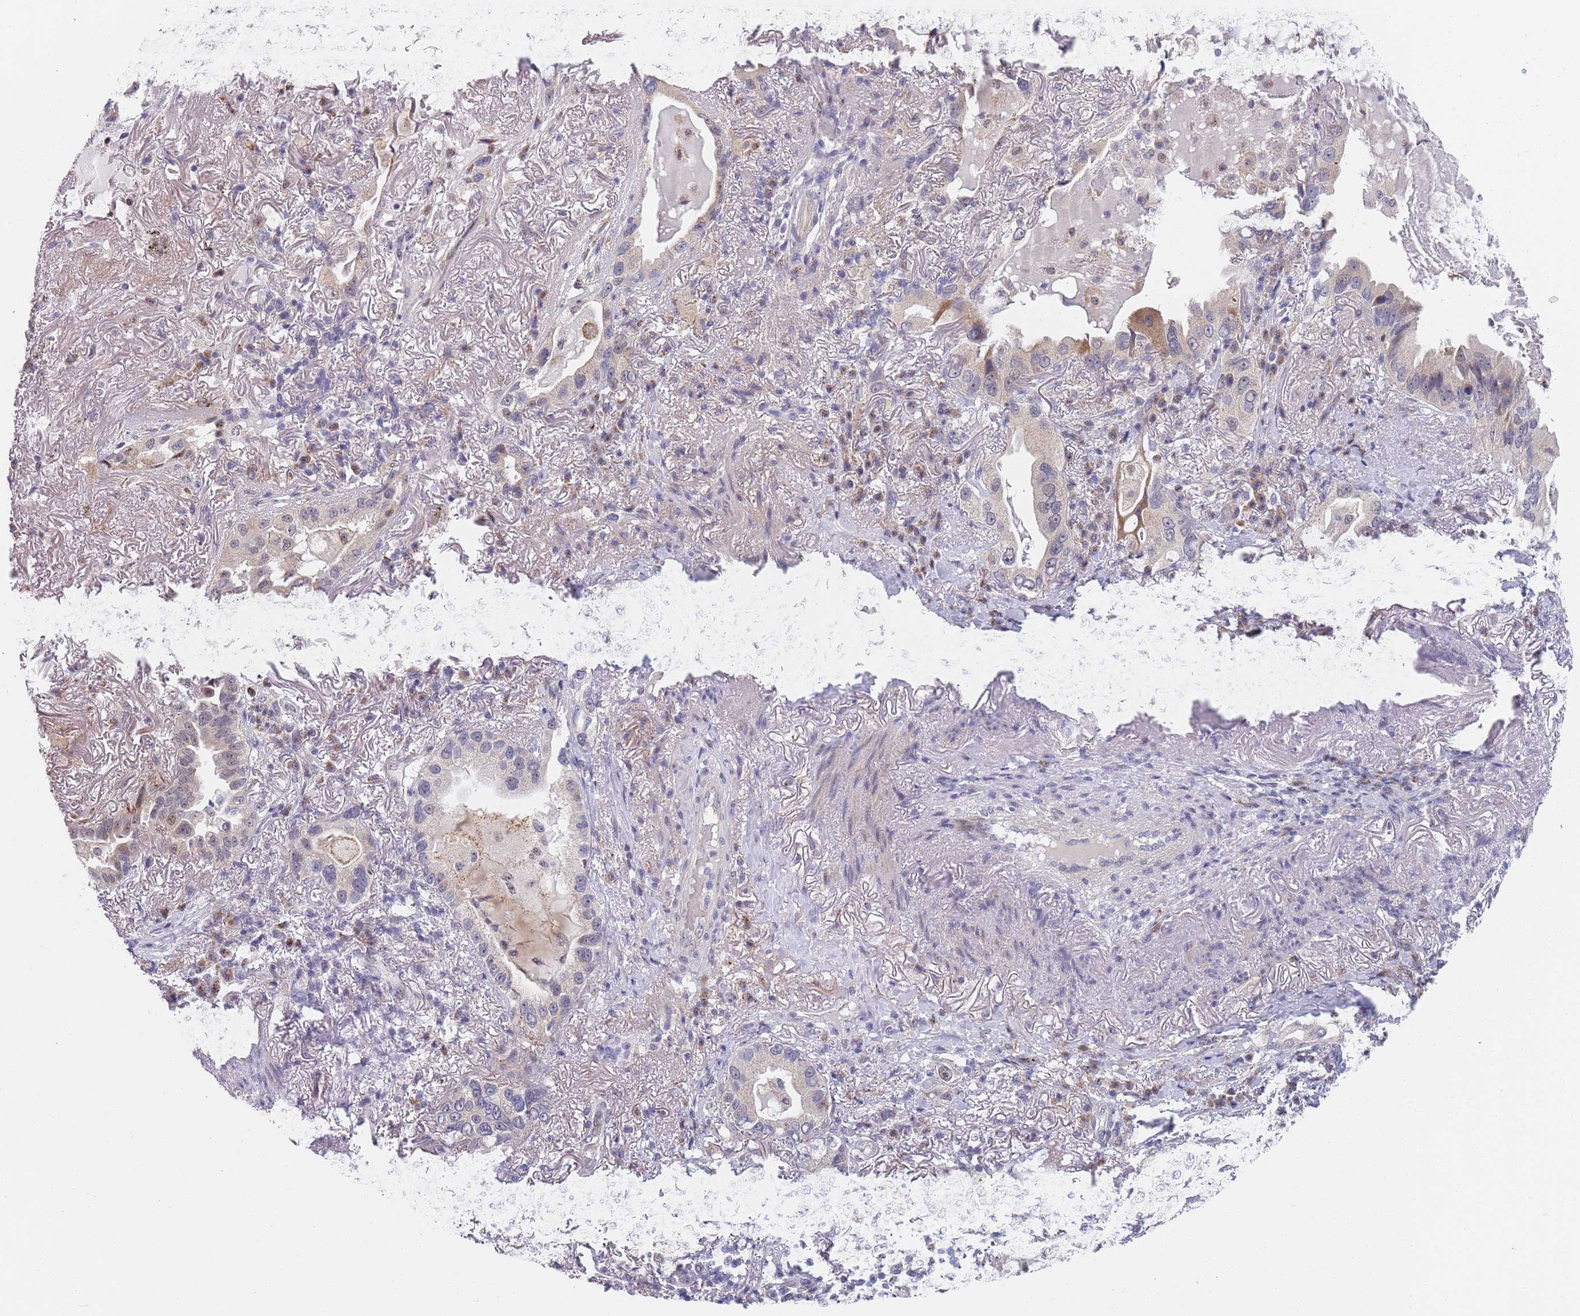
{"staining": {"intensity": "negative", "quantity": "none", "location": "none"}, "tissue": "lung cancer", "cell_type": "Tumor cells", "image_type": "cancer", "snomed": [{"axis": "morphology", "description": "Adenocarcinoma, NOS"}, {"axis": "topography", "description": "Lung"}], "caption": "The photomicrograph displays no staining of tumor cells in lung adenocarcinoma. (Stains: DAB IHC with hematoxylin counter stain, Microscopy: brightfield microscopy at high magnification).", "gene": "PLCL2", "patient": {"sex": "female", "age": 69}}